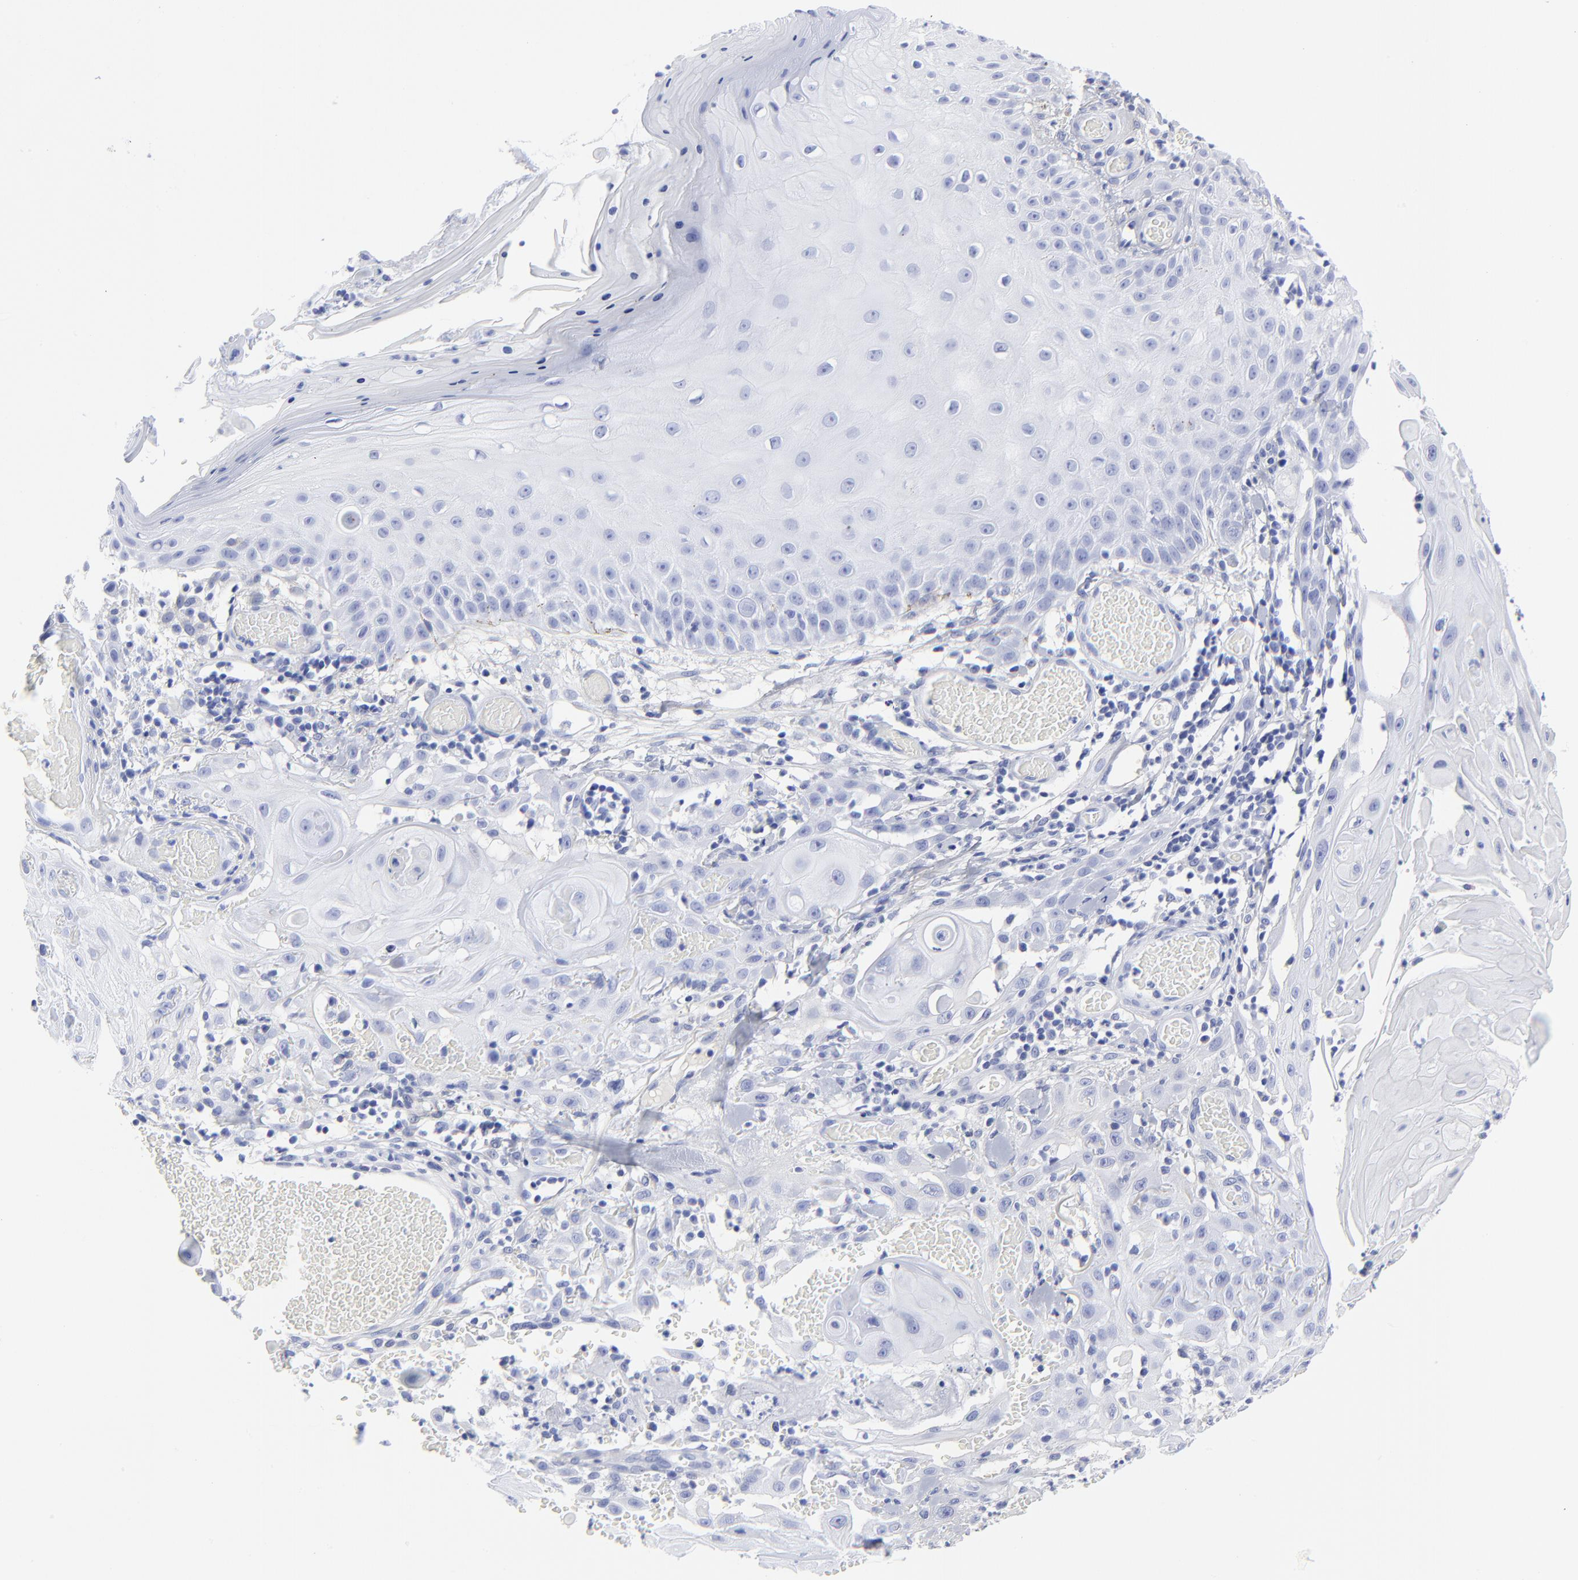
{"staining": {"intensity": "negative", "quantity": "none", "location": "none"}, "tissue": "skin cancer", "cell_type": "Tumor cells", "image_type": "cancer", "snomed": [{"axis": "morphology", "description": "Squamous cell carcinoma, NOS"}, {"axis": "topography", "description": "Skin"}], "caption": "Image shows no significant protein staining in tumor cells of skin cancer.", "gene": "DCN", "patient": {"sex": "male", "age": 24}}